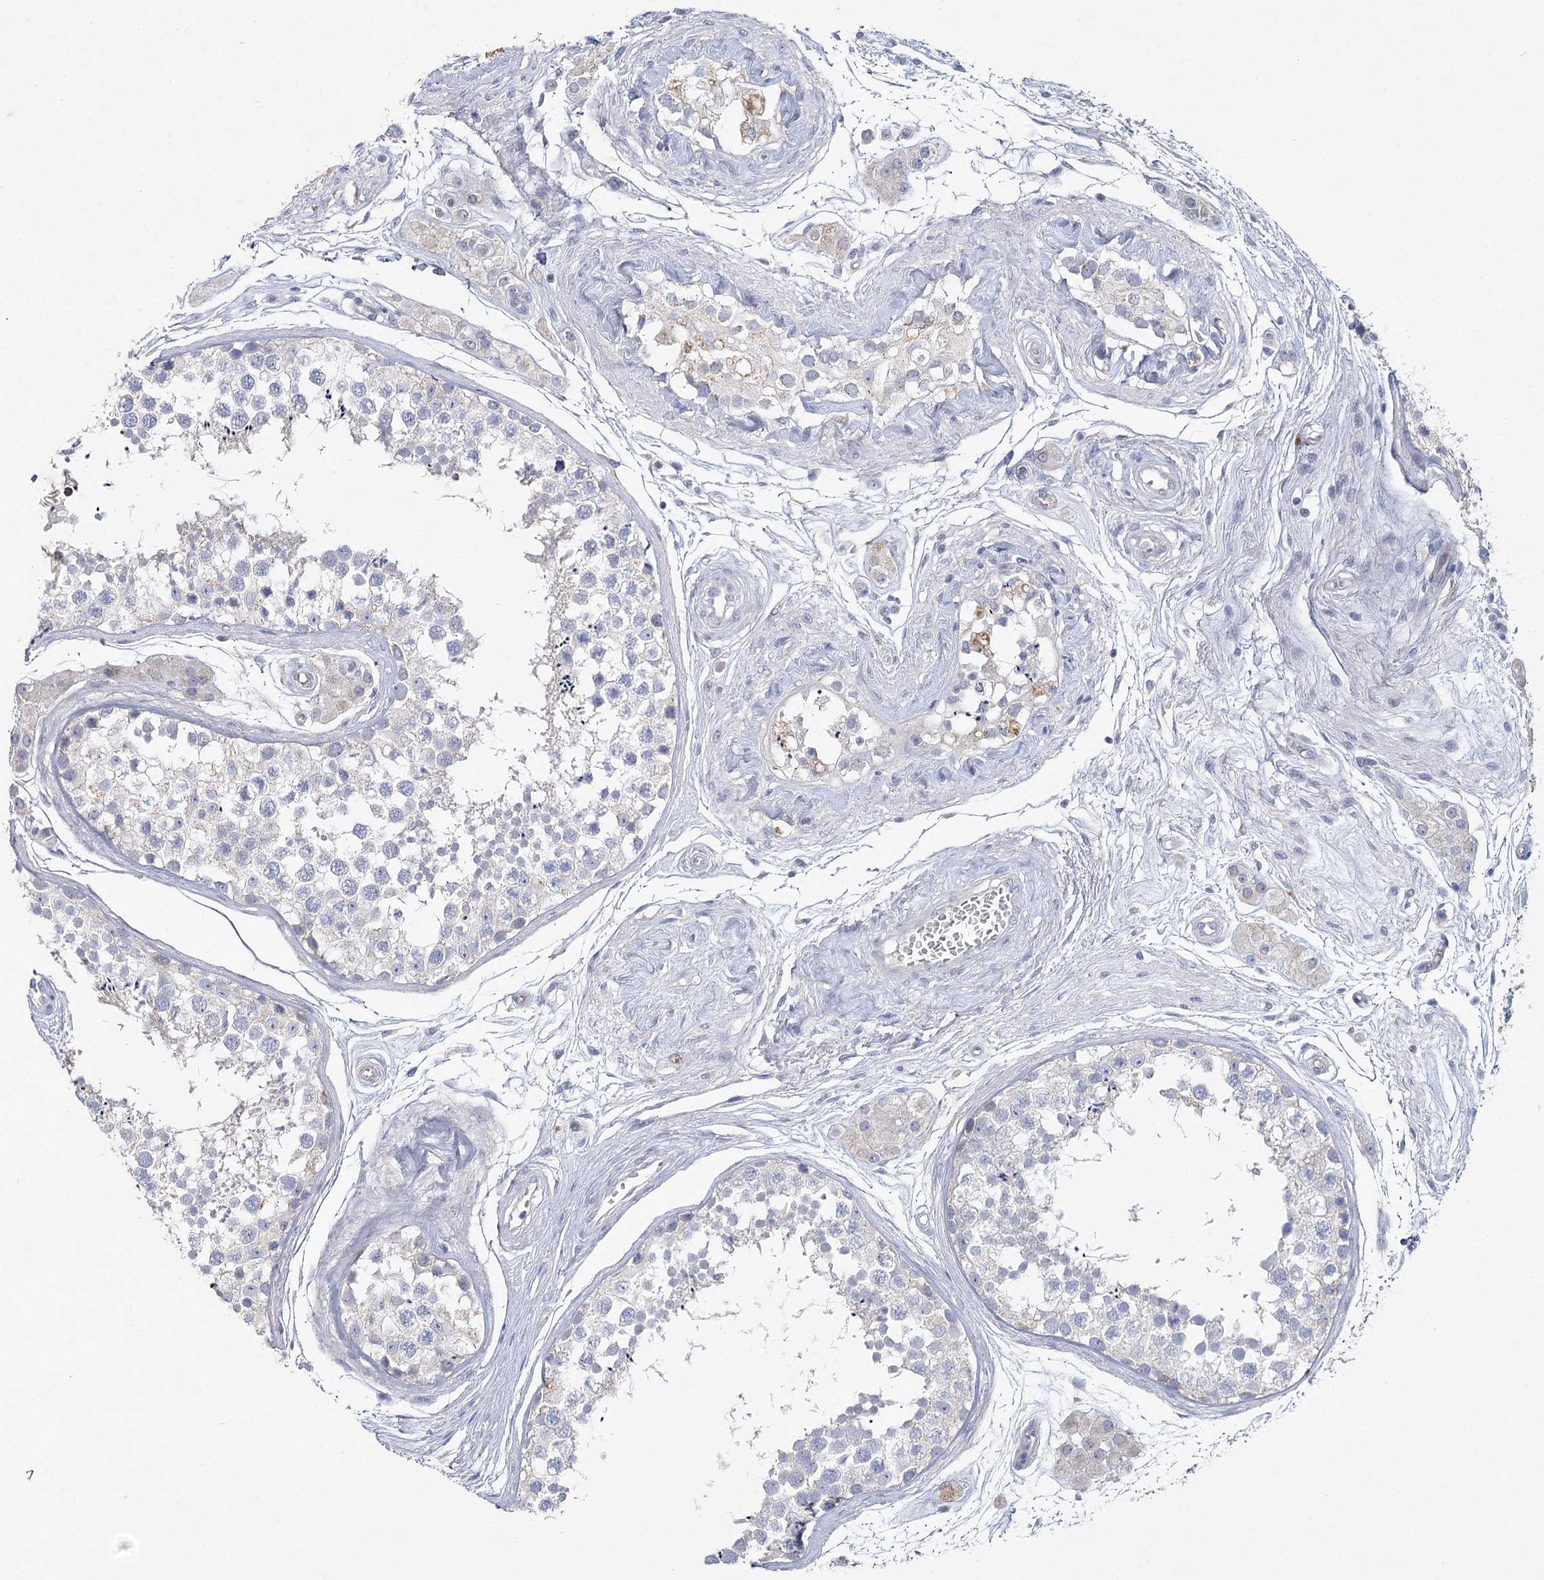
{"staining": {"intensity": "negative", "quantity": "none", "location": "none"}, "tissue": "testis", "cell_type": "Cells in seminiferous ducts", "image_type": "normal", "snomed": [{"axis": "morphology", "description": "Normal tissue, NOS"}, {"axis": "topography", "description": "Testis"}], "caption": "Immunohistochemistry micrograph of benign testis: human testis stained with DAB (3,3'-diaminobenzidine) exhibits no significant protein positivity in cells in seminiferous ducts.", "gene": "MAP3K13", "patient": {"sex": "male", "age": 56}}